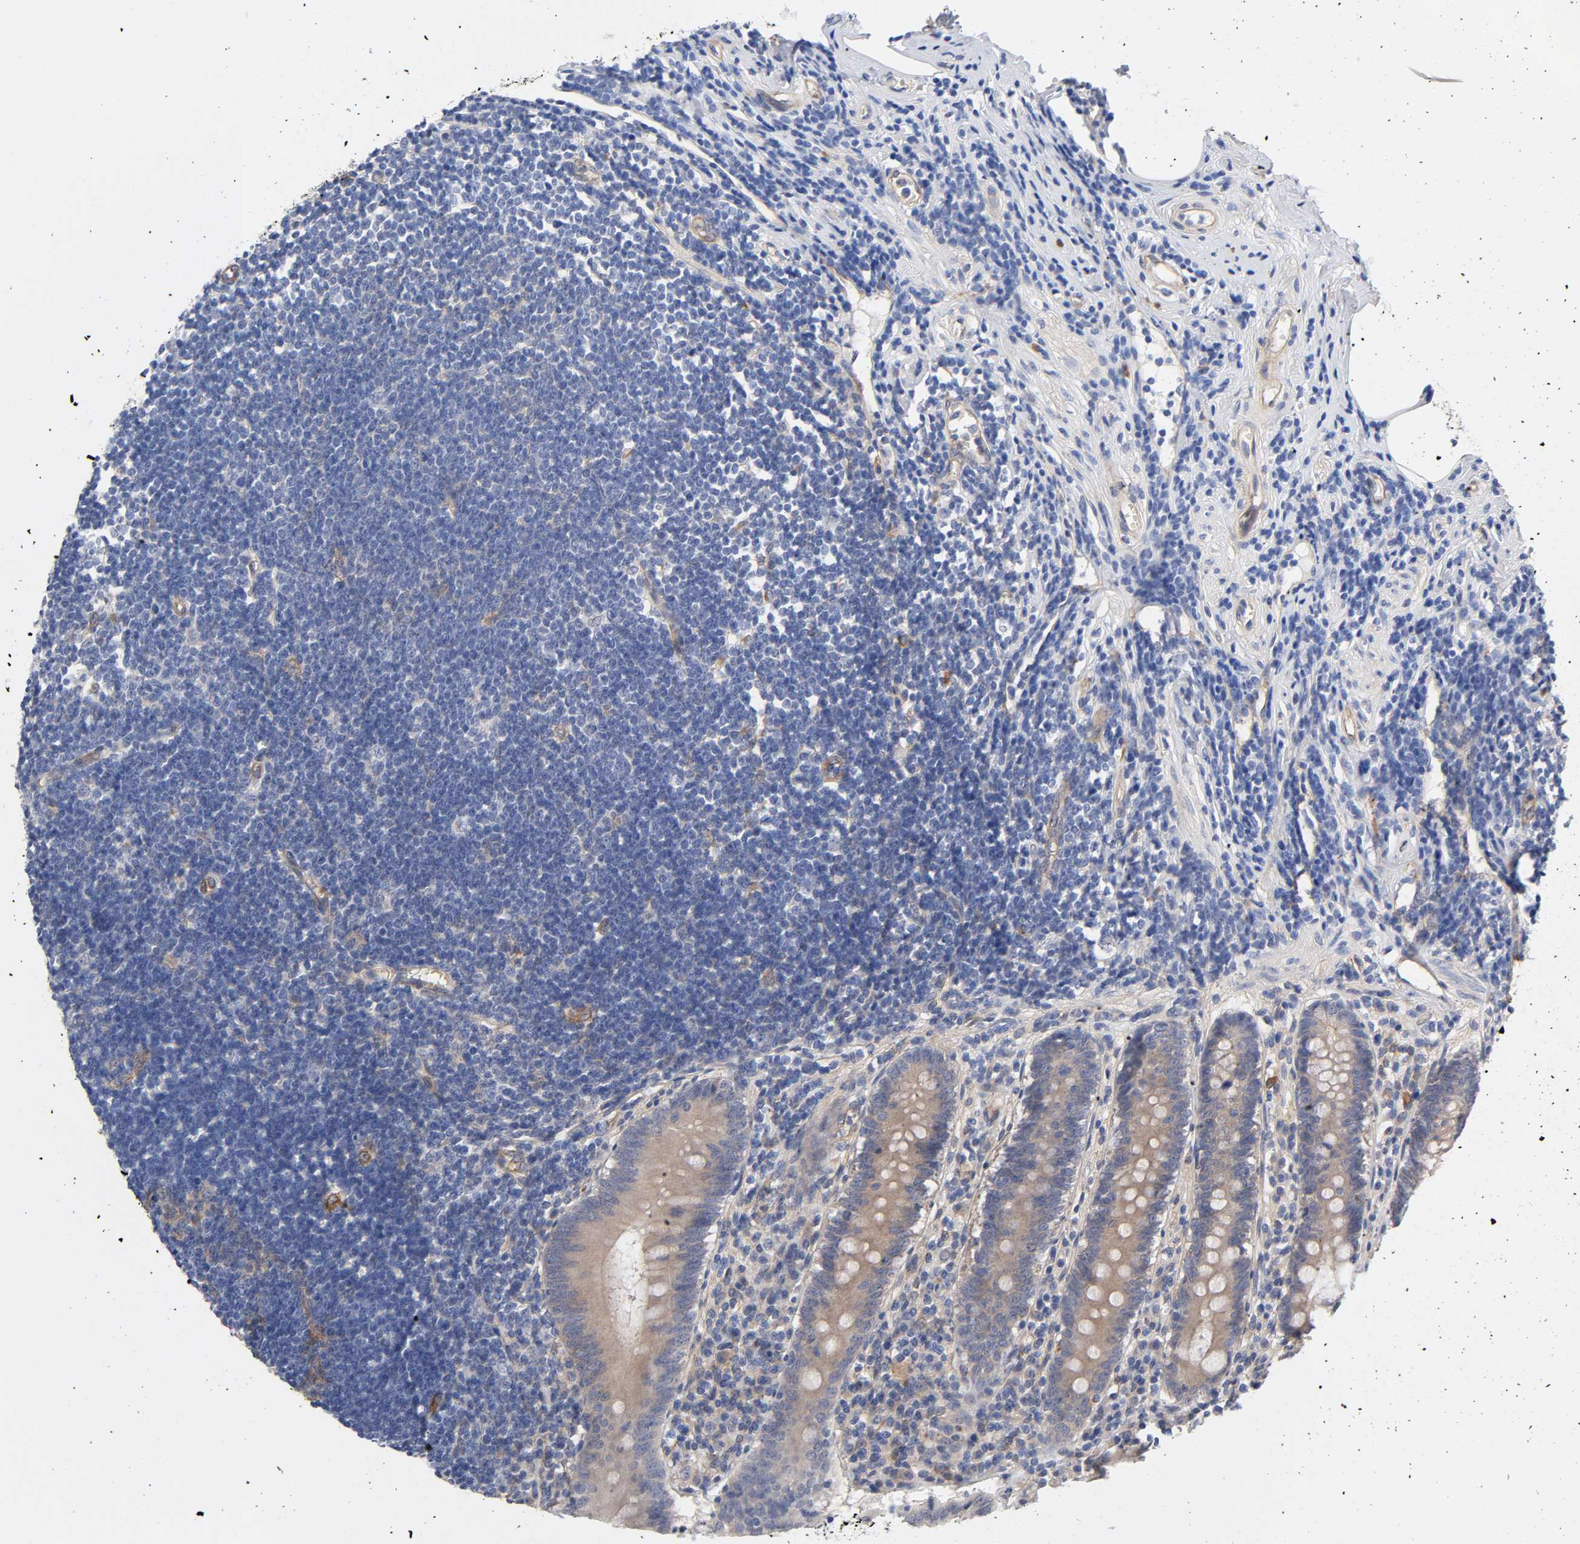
{"staining": {"intensity": "weak", "quantity": ">75%", "location": "cytoplasmic/membranous"}, "tissue": "appendix", "cell_type": "Glandular cells", "image_type": "normal", "snomed": [{"axis": "morphology", "description": "Normal tissue, NOS"}, {"axis": "topography", "description": "Appendix"}], "caption": "Immunohistochemical staining of benign human appendix exhibits low levels of weak cytoplasmic/membranous positivity in approximately >75% of glandular cells.", "gene": "RAB13", "patient": {"sex": "female", "age": 50}}